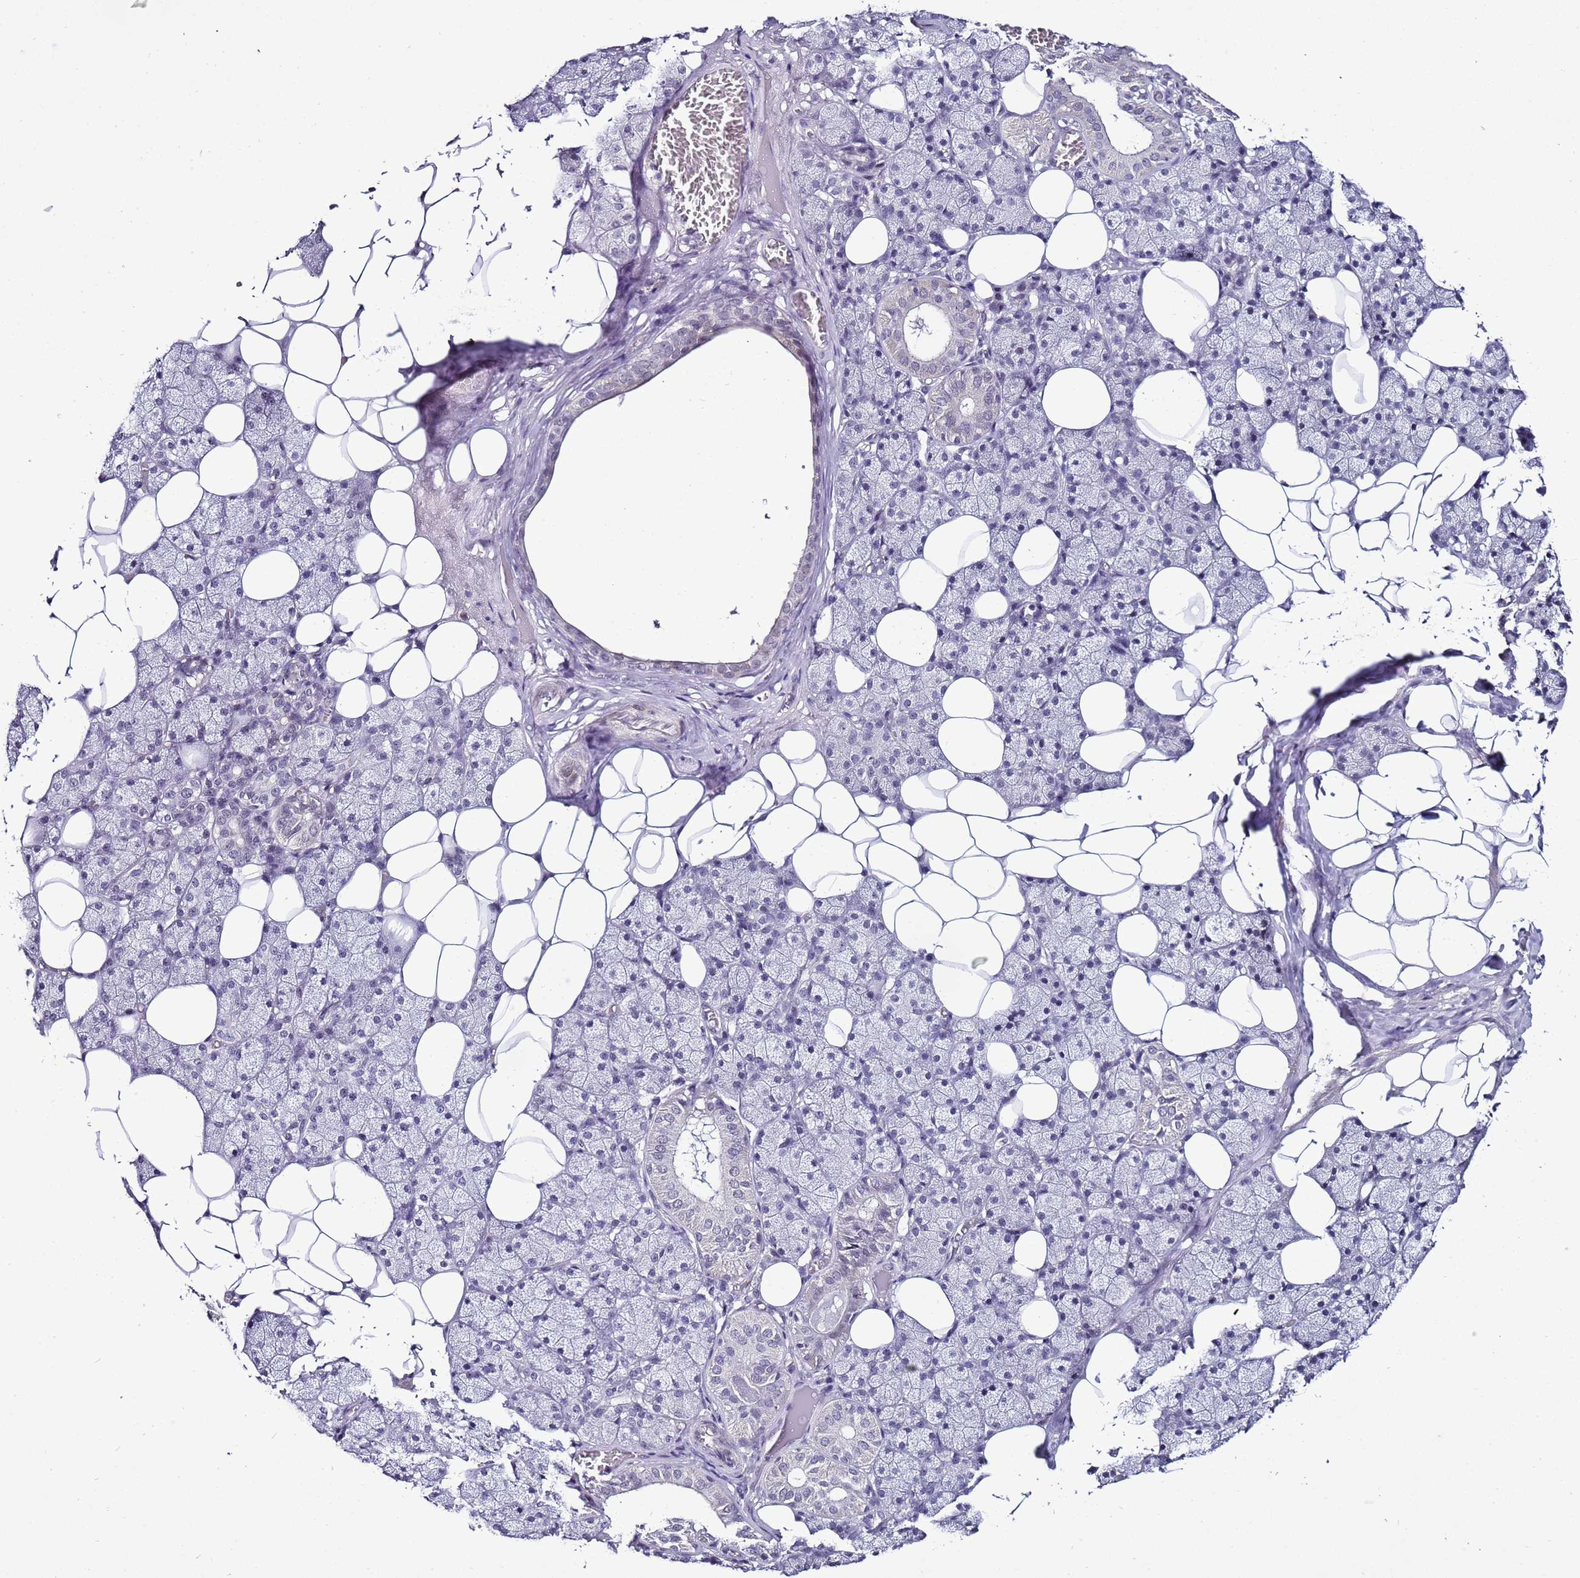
{"staining": {"intensity": "negative", "quantity": "none", "location": "none"}, "tissue": "salivary gland", "cell_type": "Glandular cells", "image_type": "normal", "snomed": [{"axis": "morphology", "description": "Normal tissue, NOS"}, {"axis": "topography", "description": "Salivary gland"}], "caption": "Human salivary gland stained for a protein using immunohistochemistry (IHC) demonstrates no positivity in glandular cells.", "gene": "PSMA7", "patient": {"sex": "female", "age": 33}}